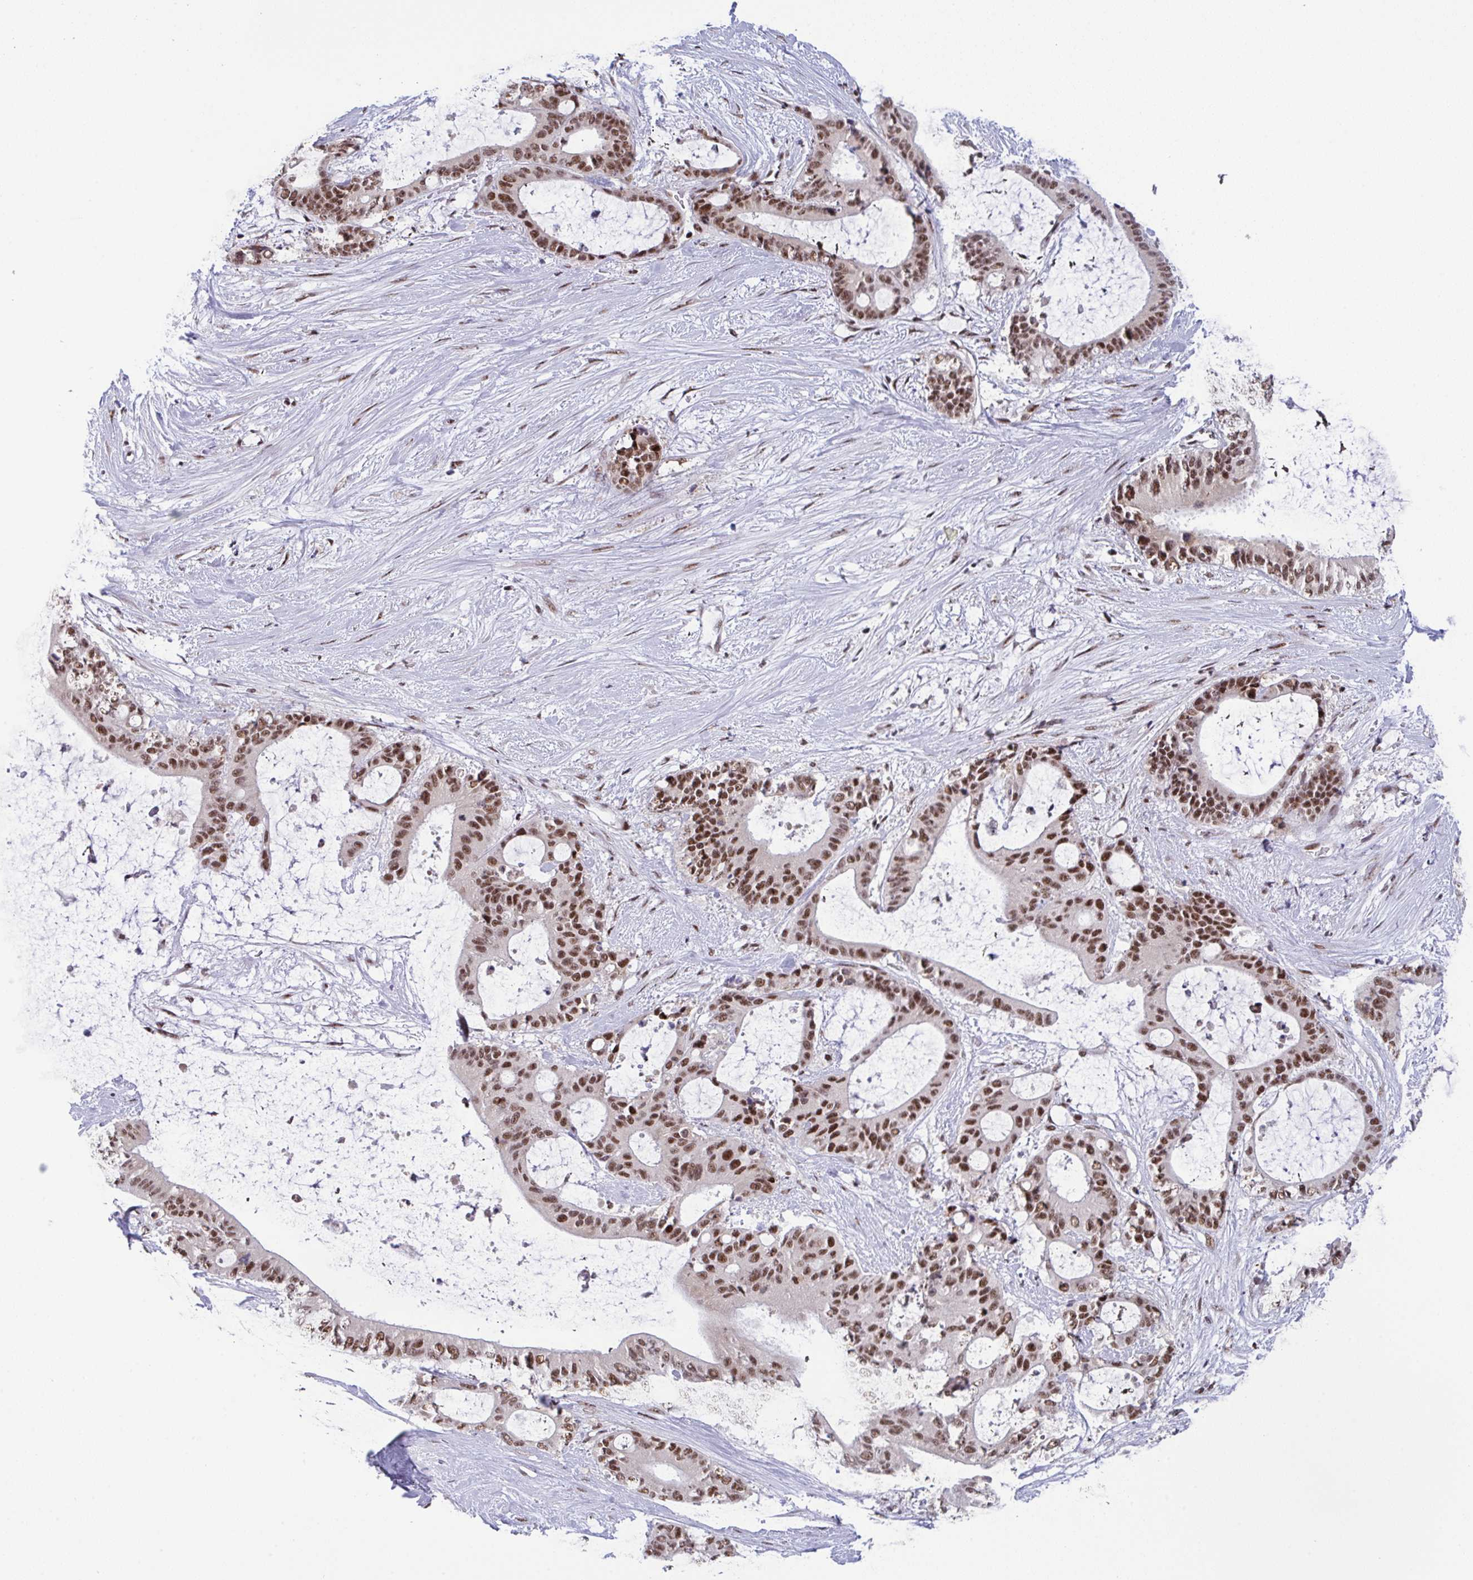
{"staining": {"intensity": "moderate", "quantity": ">75%", "location": "nuclear"}, "tissue": "liver cancer", "cell_type": "Tumor cells", "image_type": "cancer", "snomed": [{"axis": "morphology", "description": "Normal tissue, NOS"}, {"axis": "morphology", "description": "Cholangiocarcinoma"}, {"axis": "topography", "description": "Liver"}, {"axis": "topography", "description": "Peripheral nerve tissue"}], "caption": "Protein expression by IHC displays moderate nuclear positivity in approximately >75% of tumor cells in cholangiocarcinoma (liver). (Stains: DAB in brown, nuclei in blue, Microscopy: brightfield microscopy at high magnification).", "gene": "WBP11", "patient": {"sex": "female", "age": 73}}